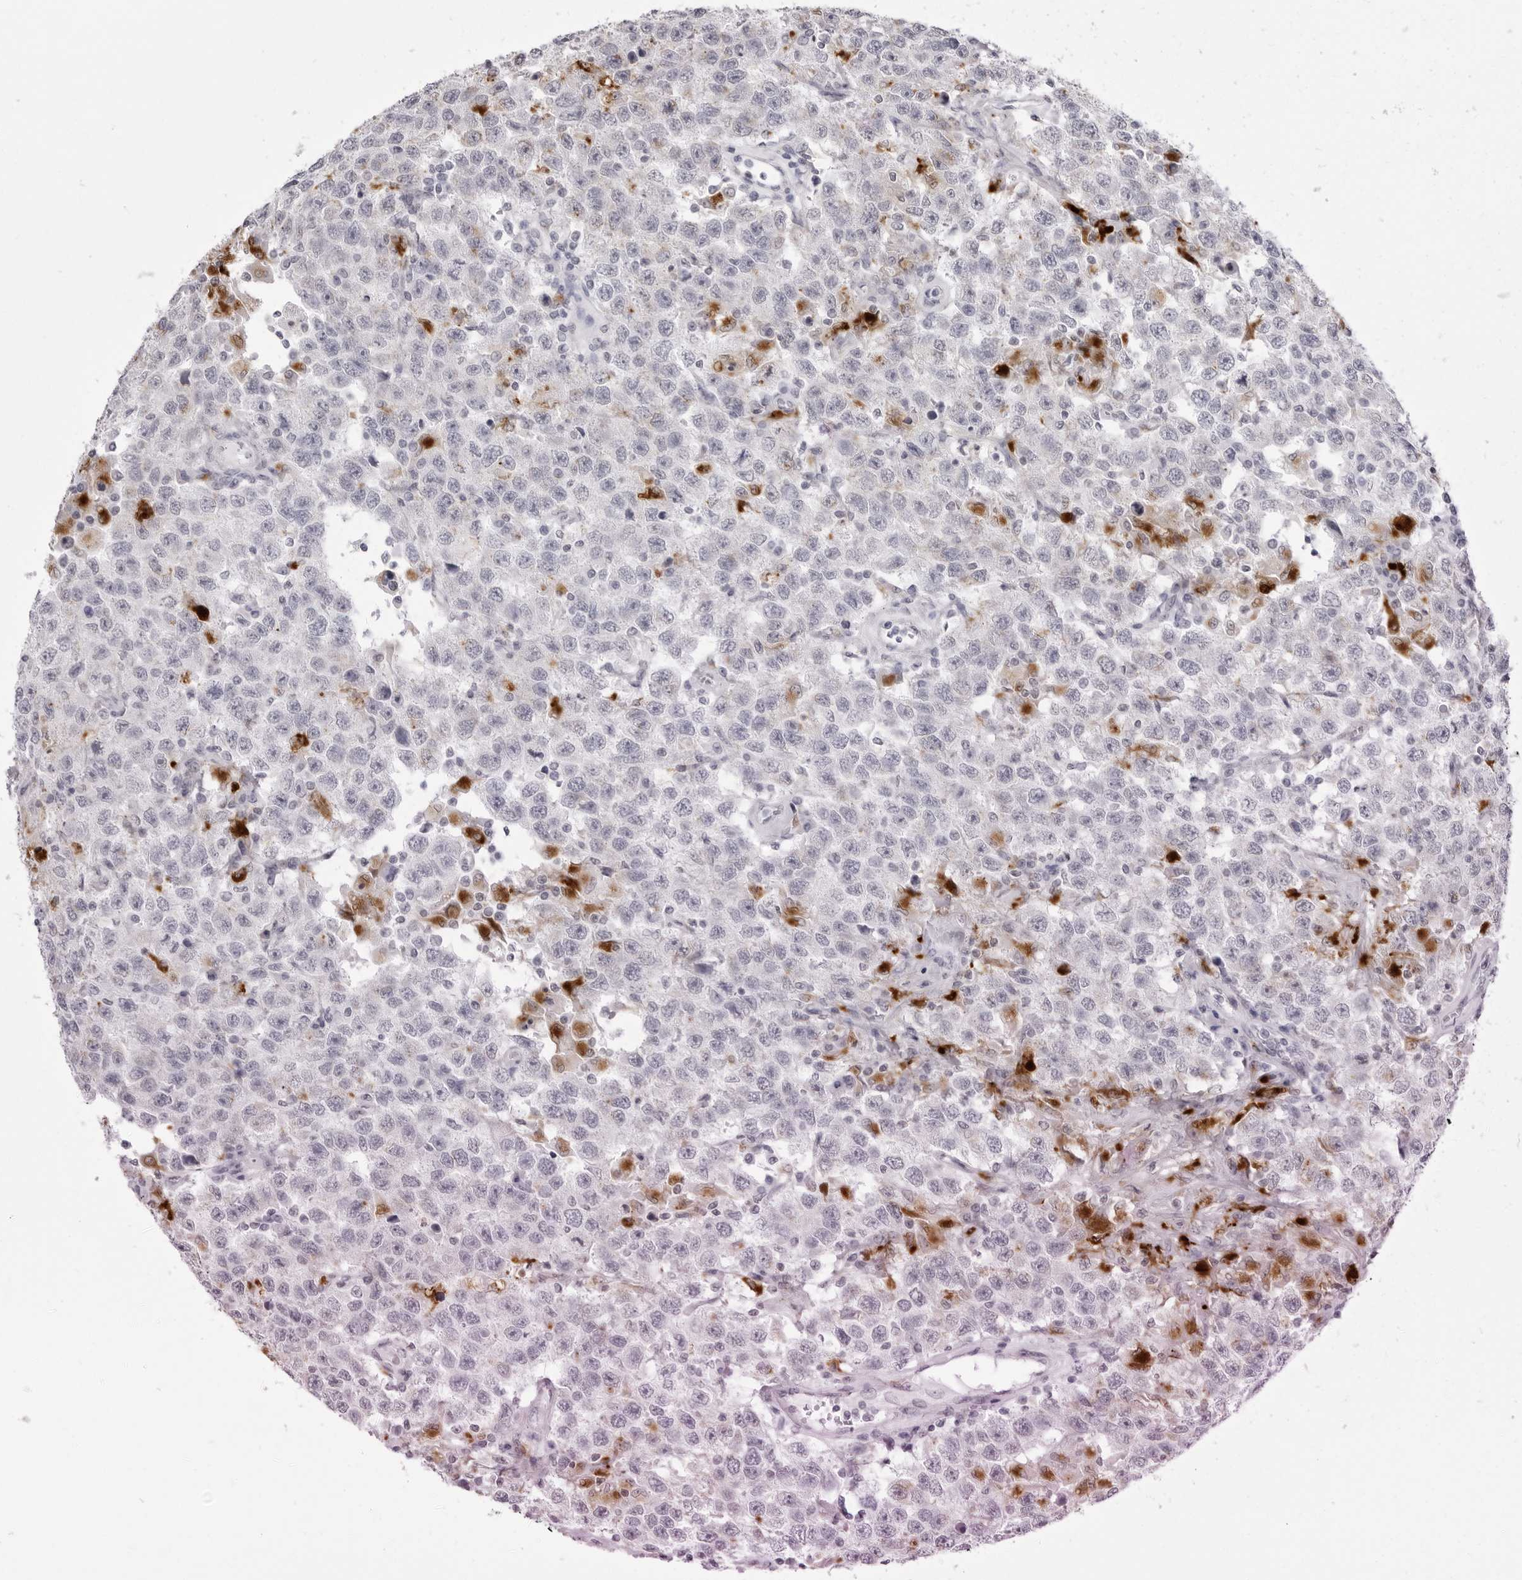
{"staining": {"intensity": "negative", "quantity": "none", "location": "none"}, "tissue": "testis cancer", "cell_type": "Tumor cells", "image_type": "cancer", "snomed": [{"axis": "morphology", "description": "Seminoma, NOS"}, {"axis": "topography", "description": "Testis"}], "caption": "Immunohistochemistry image of seminoma (testis) stained for a protein (brown), which demonstrates no positivity in tumor cells.", "gene": "IL25", "patient": {"sex": "male", "age": 41}}